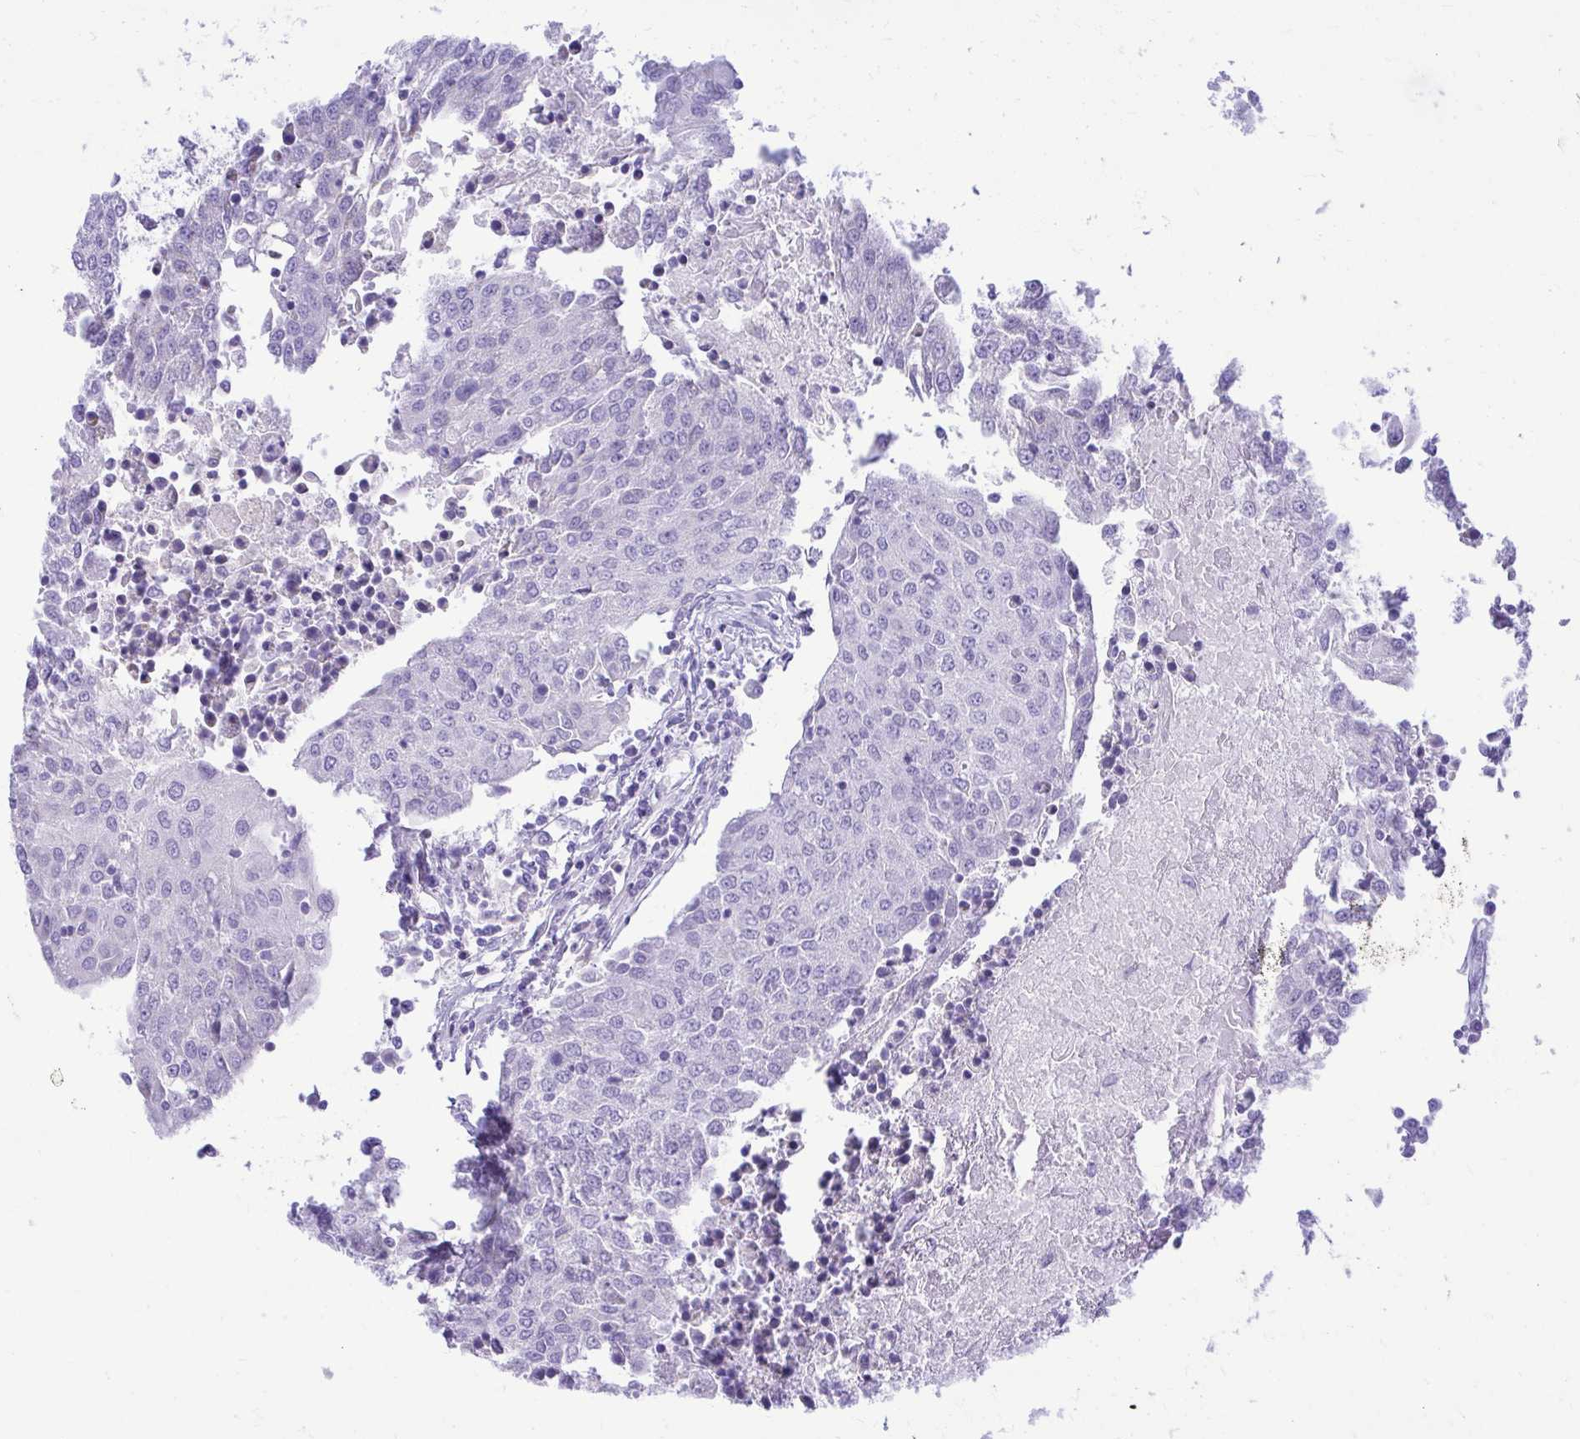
{"staining": {"intensity": "negative", "quantity": "none", "location": "none"}, "tissue": "urothelial cancer", "cell_type": "Tumor cells", "image_type": "cancer", "snomed": [{"axis": "morphology", "description": "Urothelial carcinoma, High grade"}, {"axis": "topography", "description": "Urinary bladder"}], "caption": "This is a micrograph of immunohistochemistry staining of urothelial carcinoma (high-grade), which shows no staining in tumor cells.", "gene": "RALYL", "patient": {"sex": "female", "age": 85}}